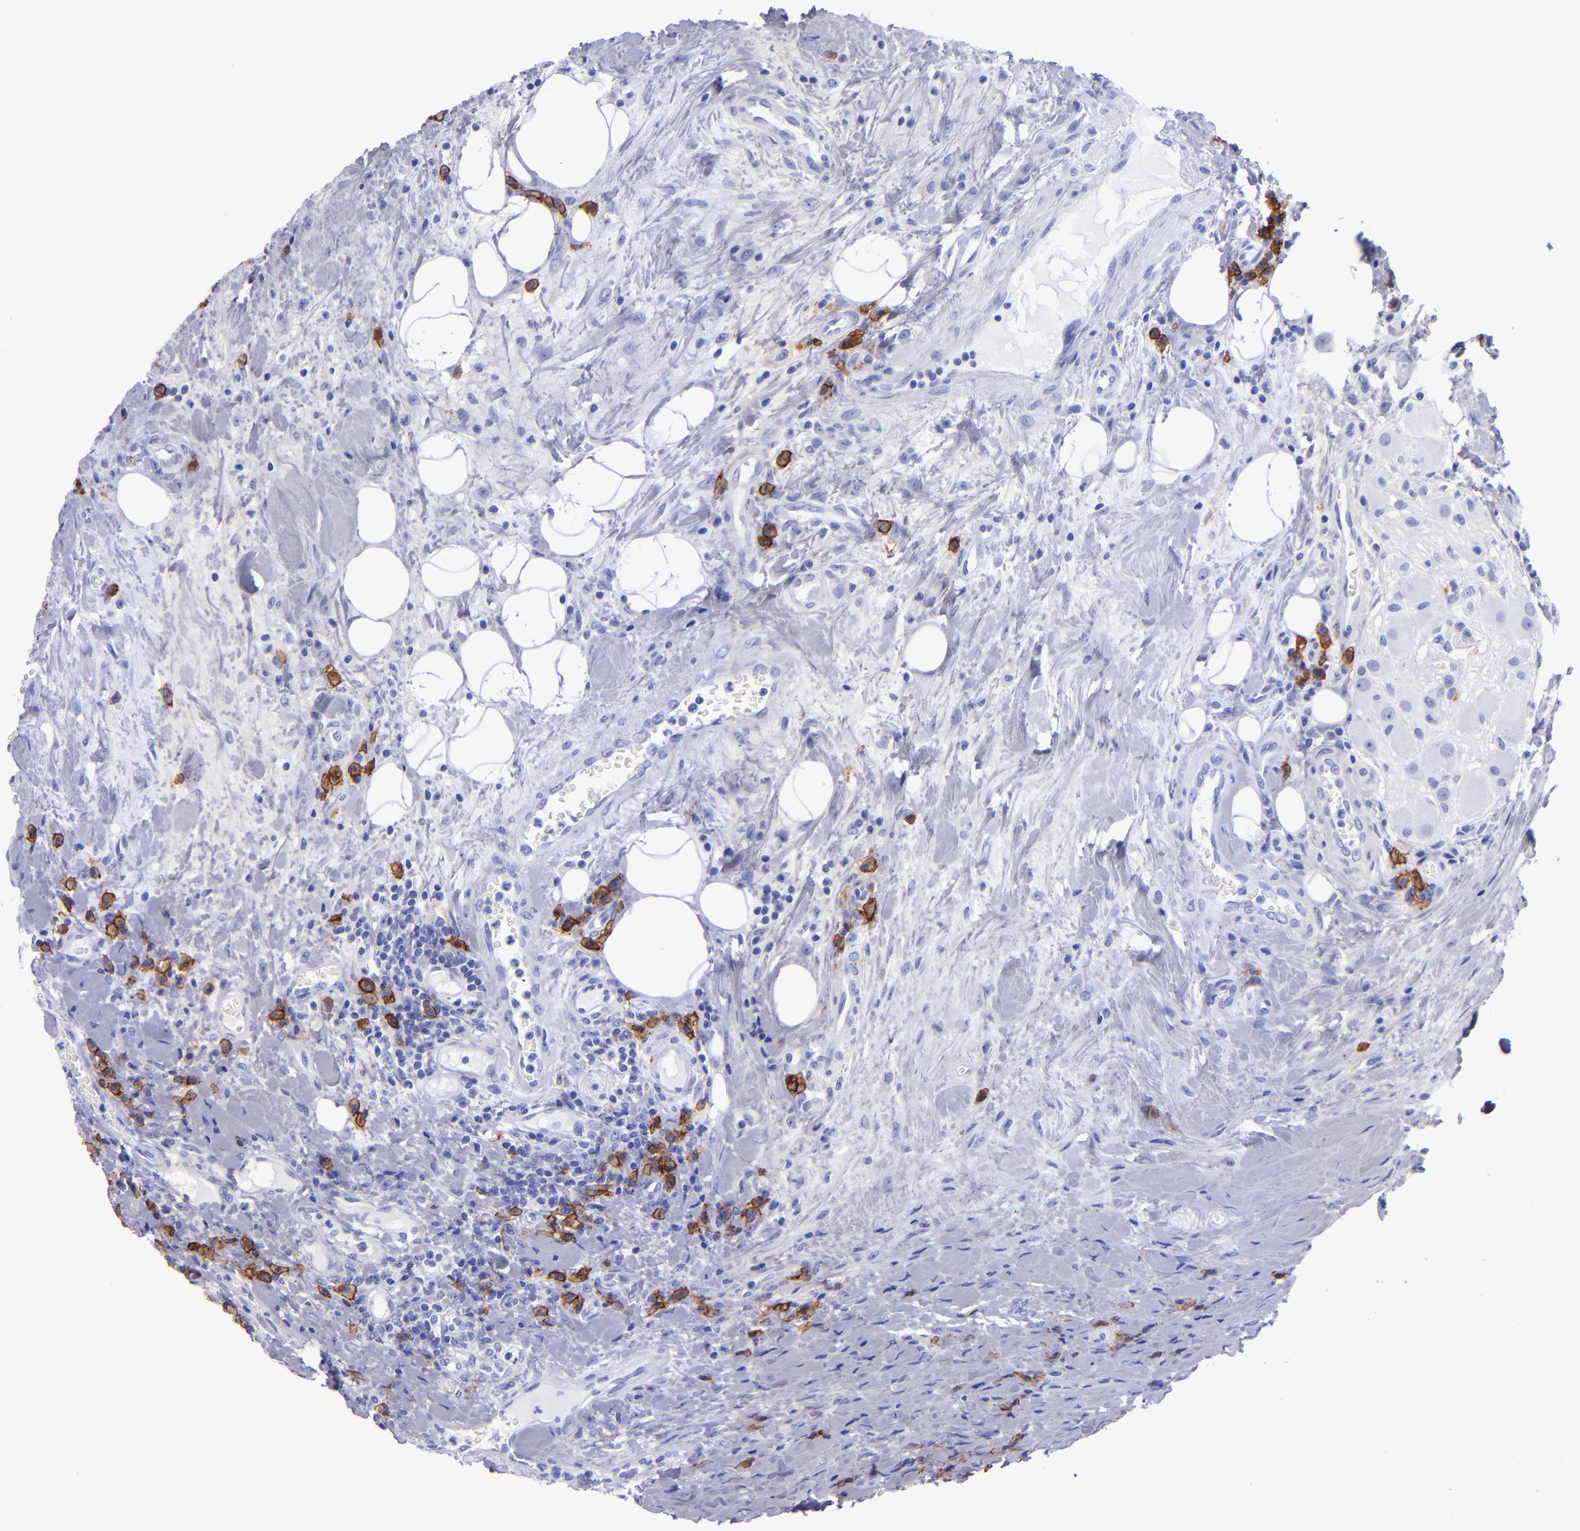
{"staining": {"intensity": "negative", "quantity": "none", "location": "none"}, "tissue": "colorectal cancer", "cell_type": "Tumor cells", "image_type": "cancer", "snomed": [{"axis": "morphology", "description": "Adenocarcinoma, NOS"}, {"axis": "topography", "description": "Colon"}], "caption": "Photomicrograph shows no protein expression in tumor cells of adenocarcinoma (colorectal) tissue.", "gene": "CD38", "patient": {"sex": "male", "age": 54}}